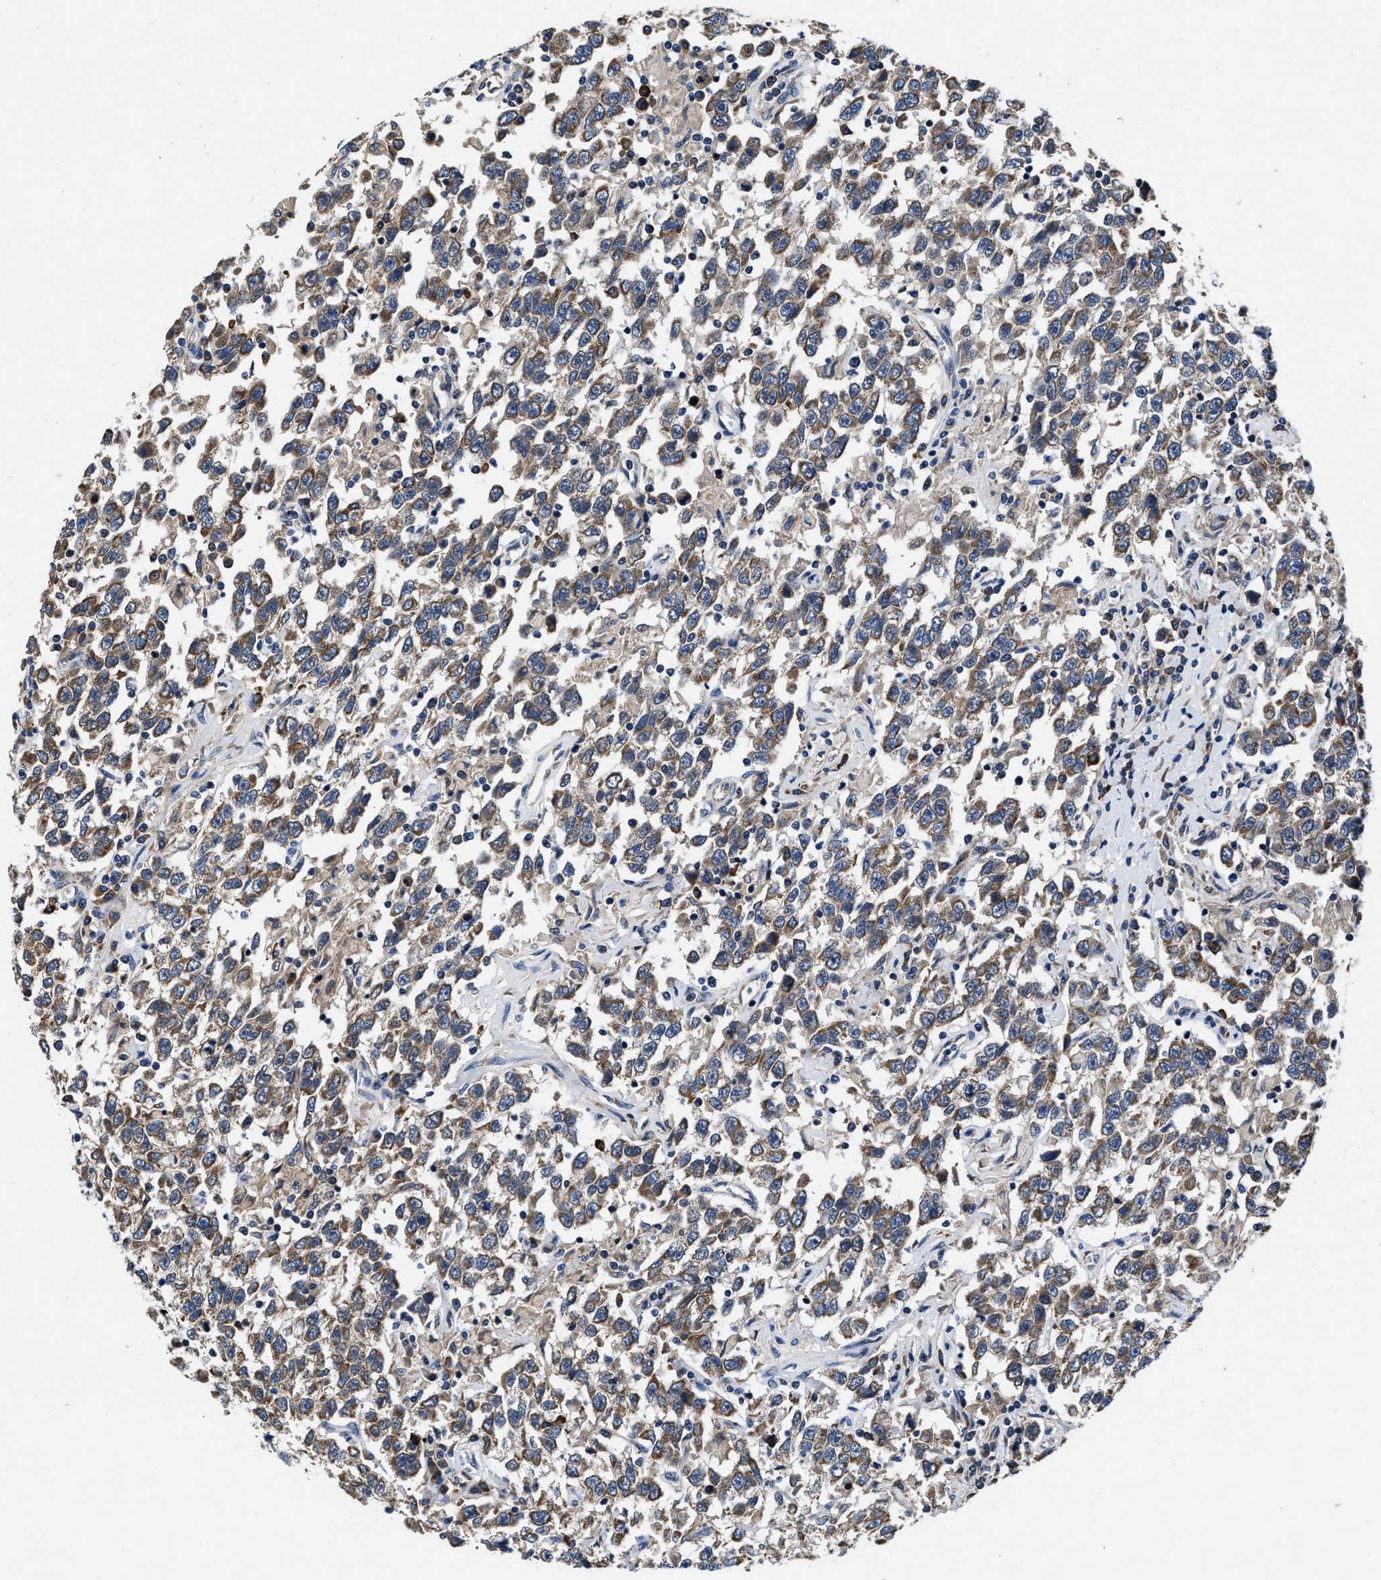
{"staining": {"intensity": "moderate", "quantity": ">75%", "location": "cytoplasmic/membranous"}, "tissue": "testis cancer", "cell_type": "Tumor cells", "image_type": "cancer", "snomed": [{"axis": "morphology", "description": "Seminoma, NOS"}, {"axis": "topography", "description": "Testis"}], "caption": "Seminoma (testis) was stained to show a protein in brown. There is medium levels of moderate cytoplasmic/membranous positivity in approximately >75% of tumor cells. (Stains: DAB in brown, nuclei in blue, Microscopy: brightfield microscopy at high magnification).", "gene": "TMEM53", "patient": {"sex": "male", "age": 41}}